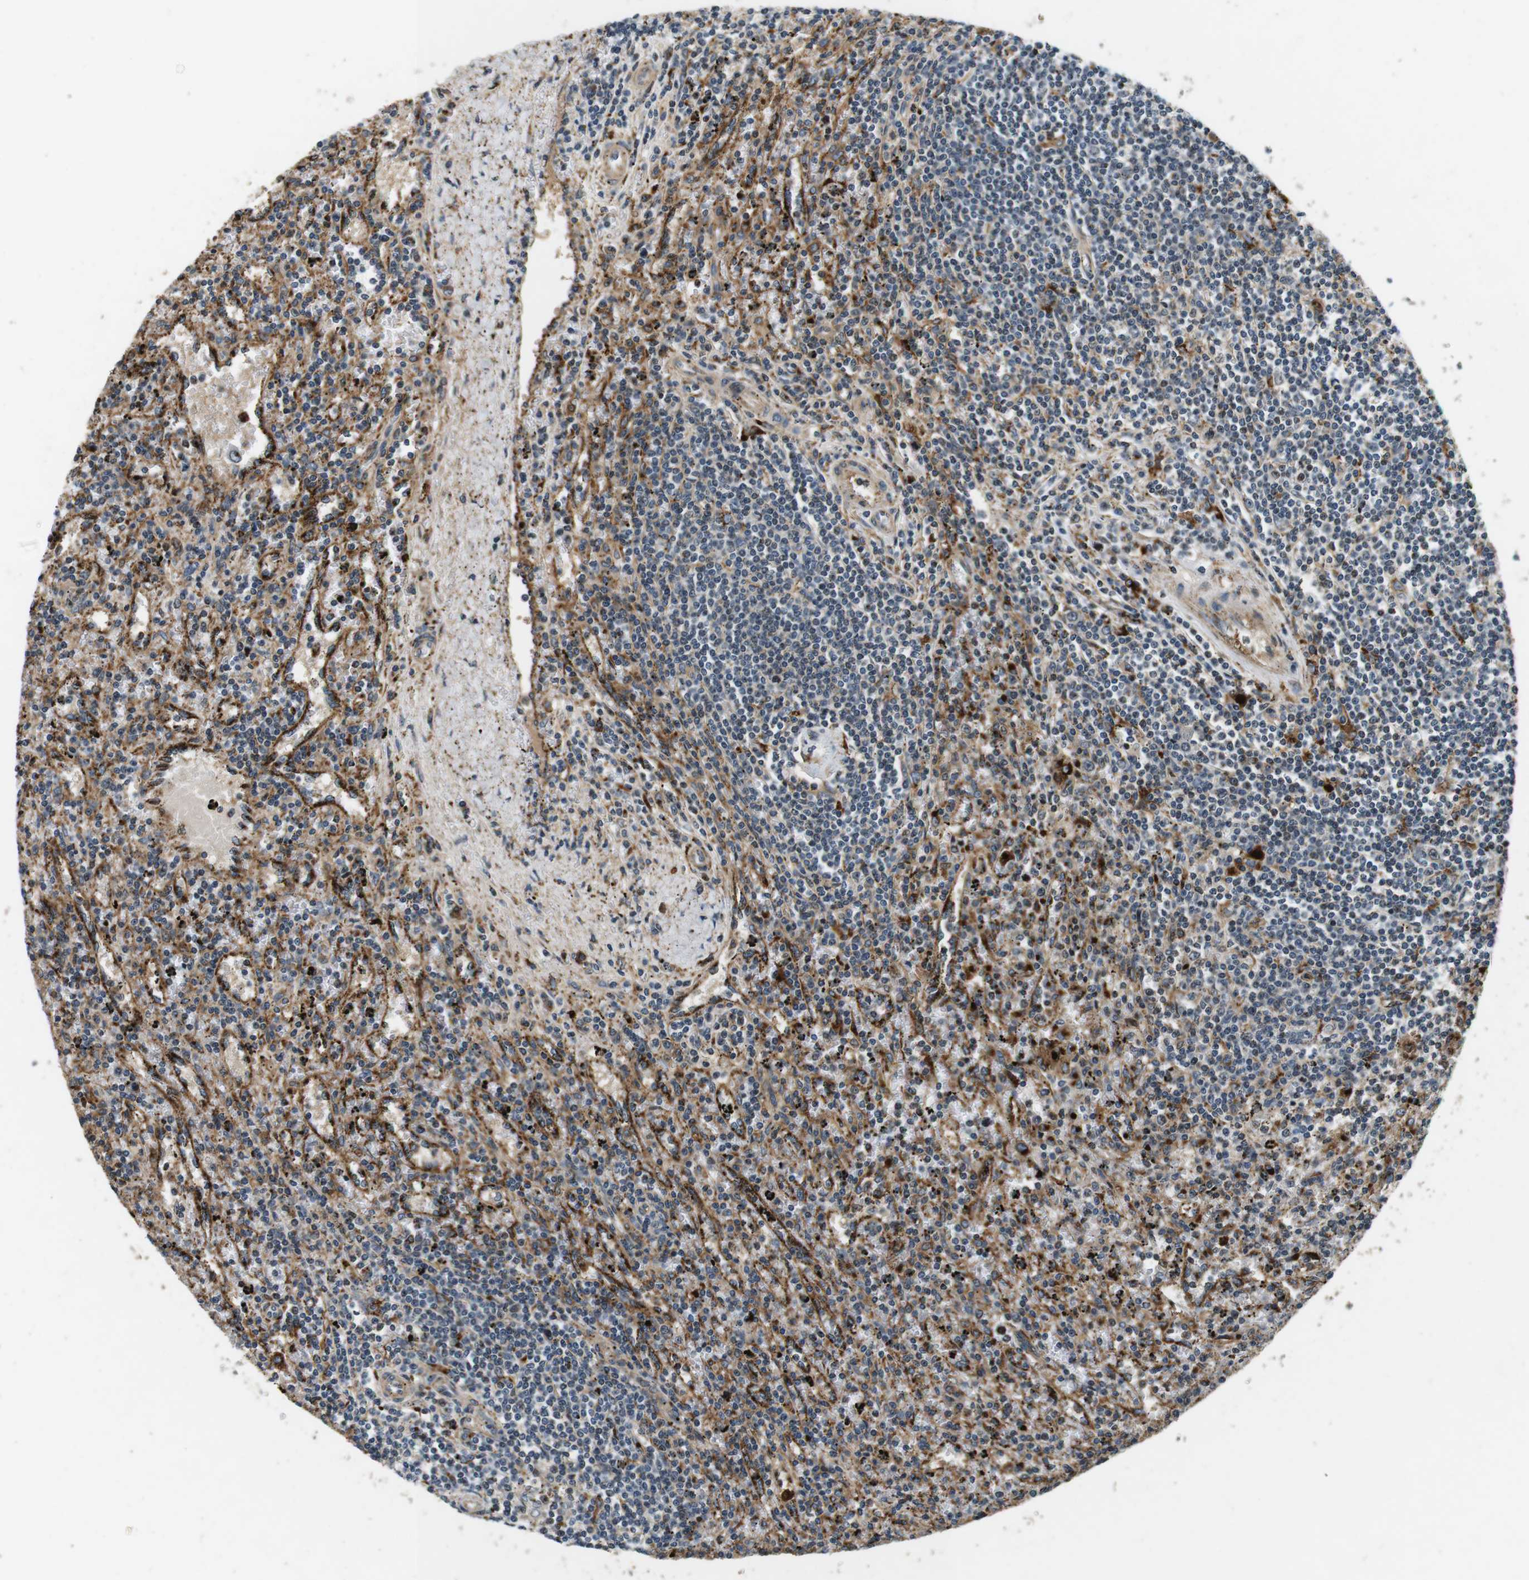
{"staining": {"intensity": "weak", "quantity": "<25%", "location": "cytoplasmic/membranous"}, "tissue": "lymphoma", "cell_type": "Tumor cells", "image_type": "cancer", "snomed": [{"axis": "morphology", "description": "Malignant lymphoma, non-Hodgkin's type, Low grade"}, {"axis": "topography", "description": "Spleen"}], "caption": "IHC of lymphoma shows no expression in tumor cells.", "gene": "TXNRD1", "patient": {"sex": "male", "age": 76}}